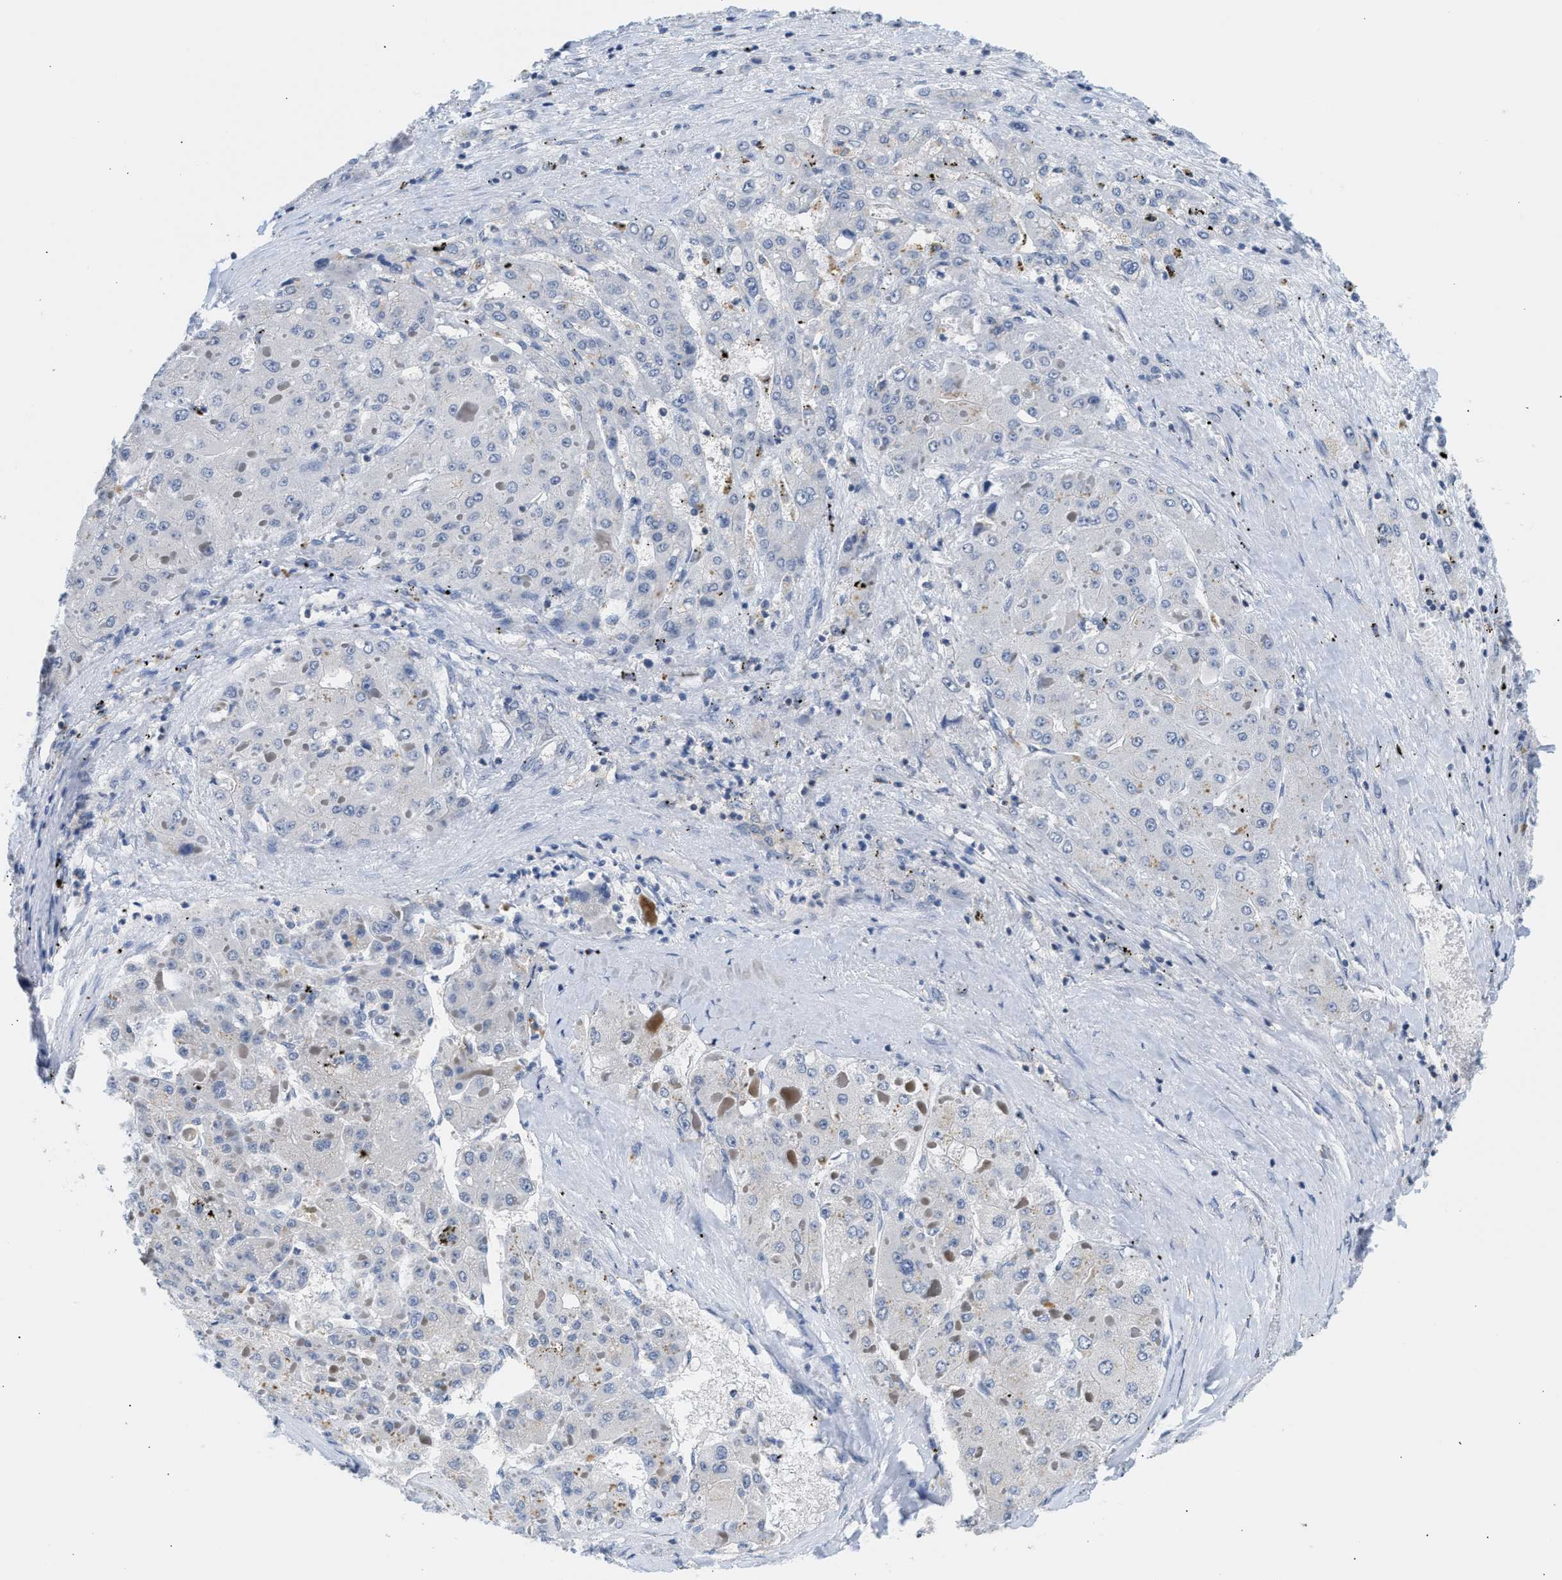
{"staining": {"intensity": "negative", "quantity": "none", "location": "none"}, "tissue": "liver cancer", "cell_type": "Tumor cells", "image_type": "cancer", "snomed": [{"axis": "morphology", "description": "Carcinoma, Hepatocellular, NOS"}, {"axis": "topography", "description": "Liver"}], "caption": "IHC of human liver hepatocellular carcinoma demonstrates no positivity in tumor cells. (DAB (3,3'-diaminobenzidine) immunohistochemistry with hematoxylin counter stain).", "gene": "PPM1L", "patient": {"sex": "female", "age": 73}}